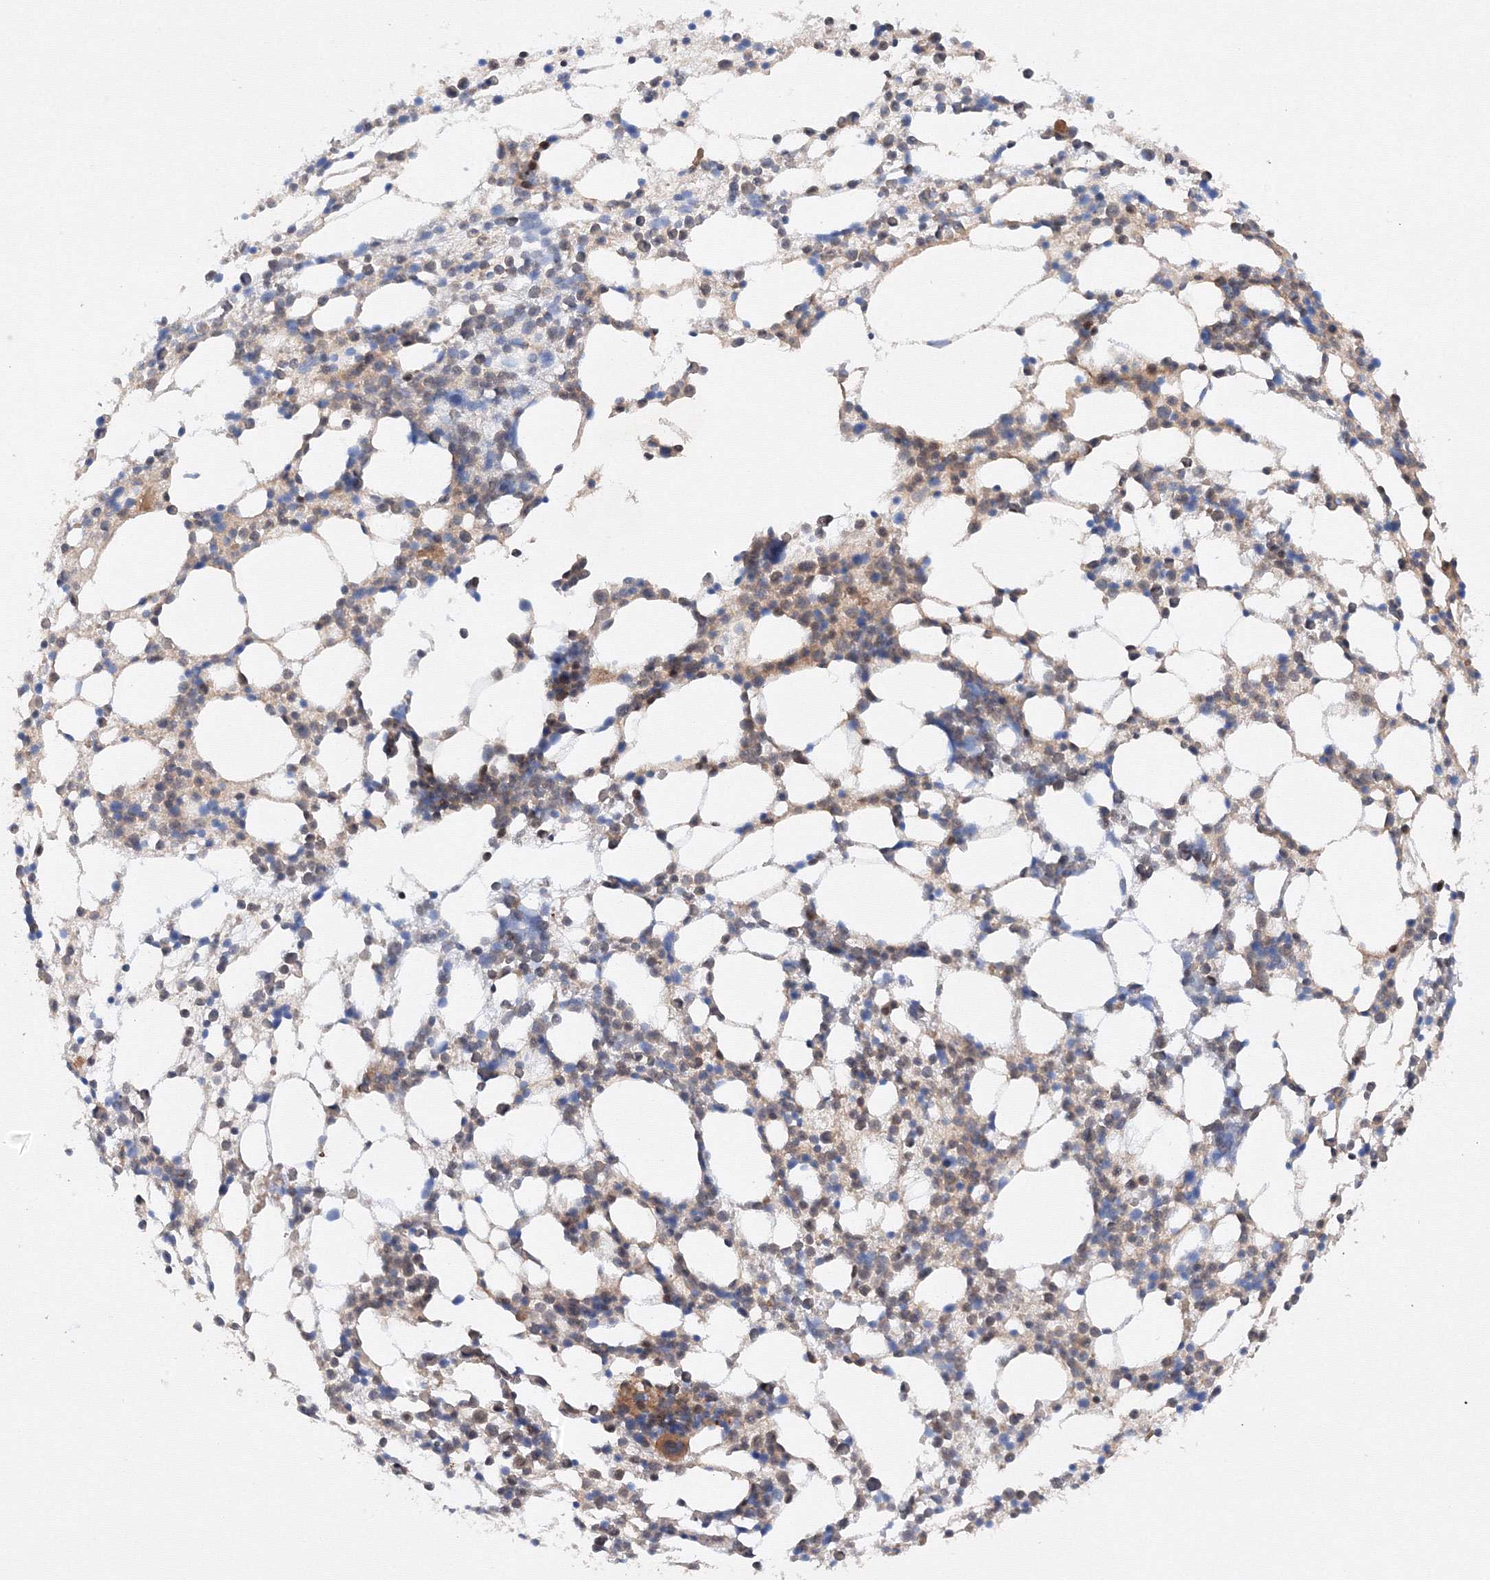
{"staining": {"intensity": "moderate", "quantity": "<25%", "location": "cytoplasmic/membranous"}, "tissue": "bone marrow", "cell_type": "Hematopoietic cells", "image_type": "normal", "snomed": [{"axis": "morphology", "description": "Normal tissue, NOS"}, {"axis": "topography", "description": "Bone marrow"}], "caption": "DAB immunohistochemical staining of benign bone marrow demonstrates moderate cytoplasmic/membranous protein positivity in approximately <25% of hematopoietic cells. The protein of interest is stained brown, and the nuclei are stained in blue (DAB (3,3'-diaminobenzidine) IHC with brightfield microscopy, high magnification).", "gene": "DCTD", "patient": {"sex": "female", "age": 57}}